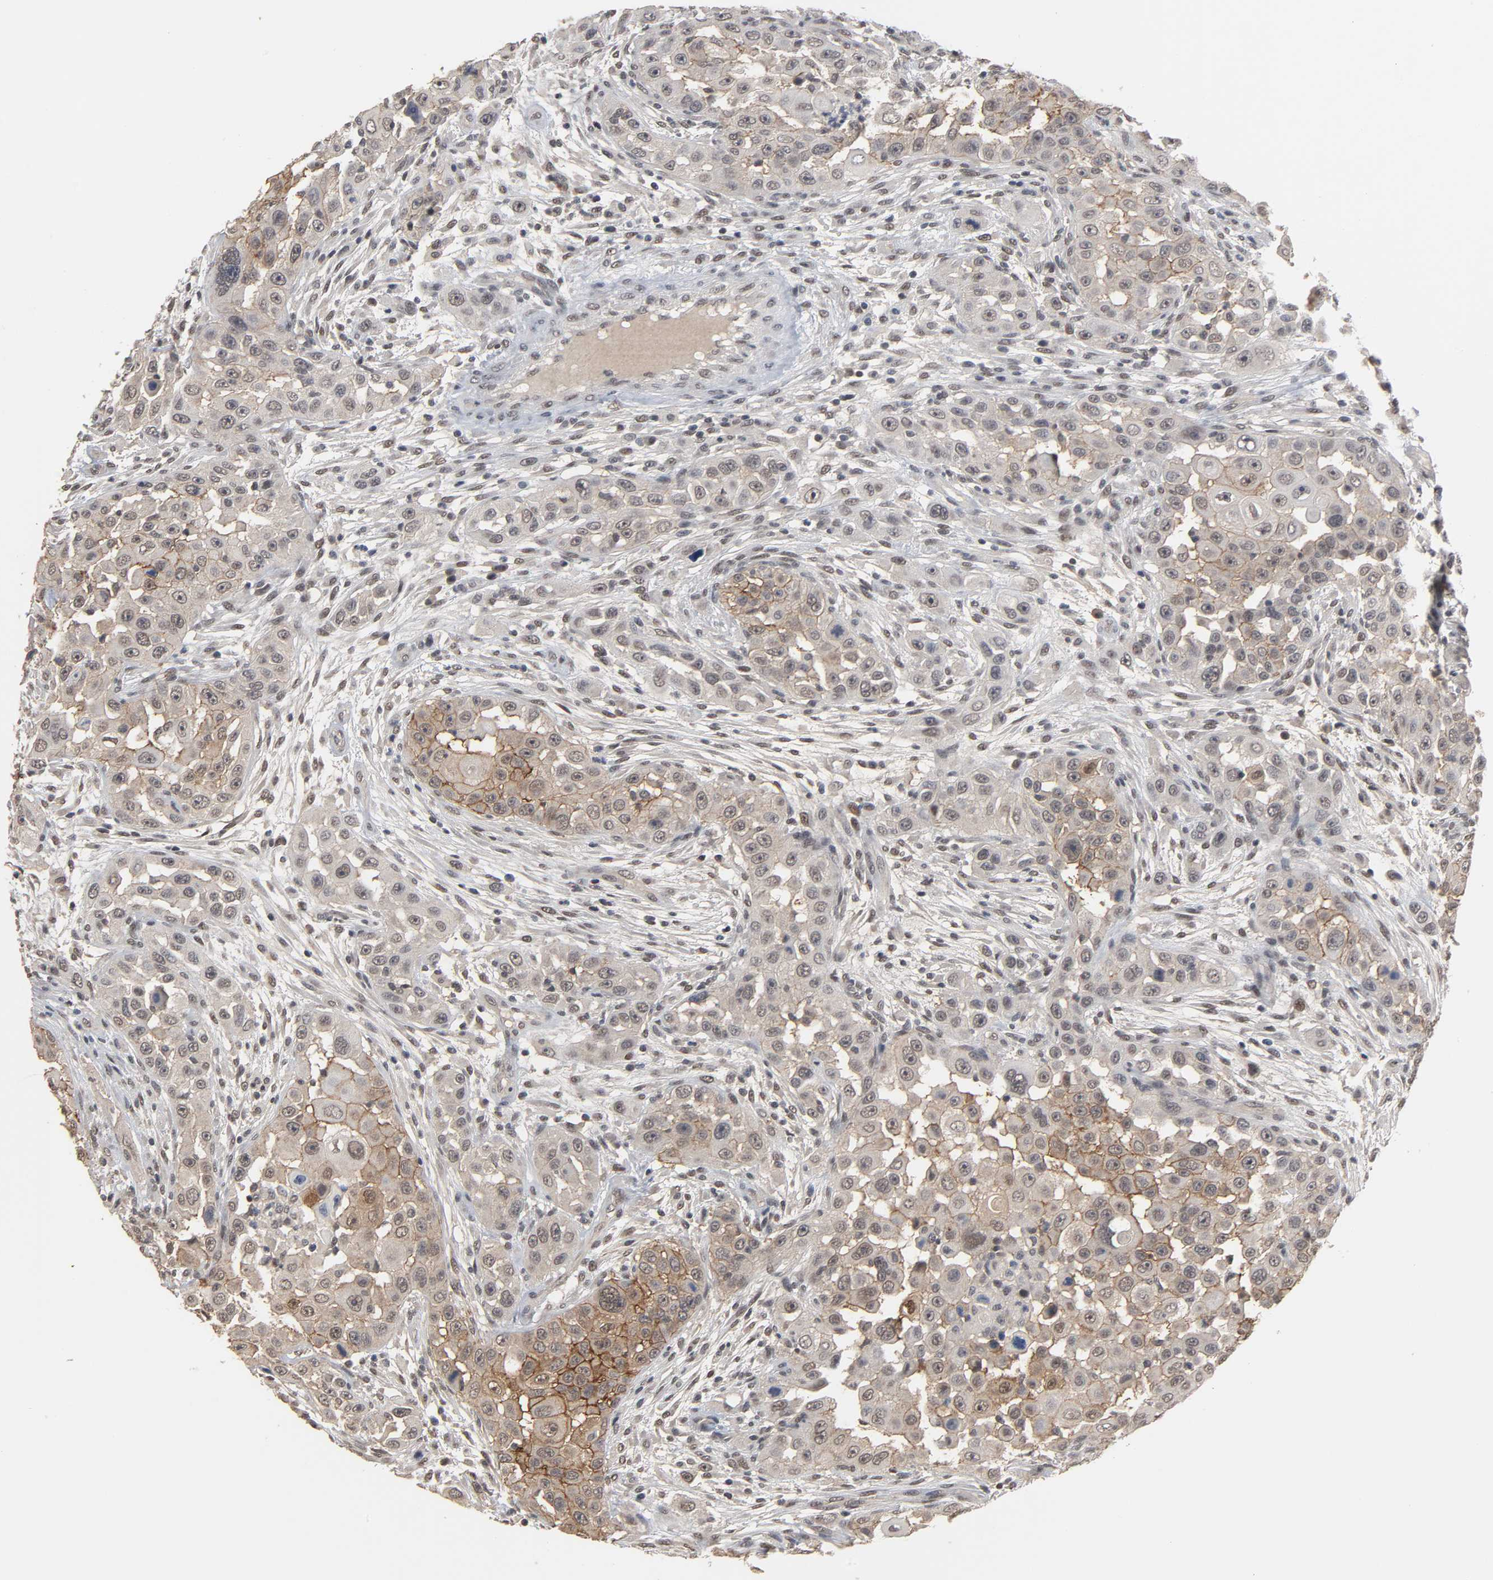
{"staining": {"intensity": "moderate", "quantity": "25%-75%", "location": "cytoplasmic/membranous"}, "tissue": "head and neck cancer", "cell_type": "Tumor cells", "image_type": "cancer", "snomed": [{"axis": "morphology", "description": "Carcinoma, NOS"}, {"axis": "topography", "description": "Head-Neck"}], "caption": "Head and neck cancer was stained to show a protein in brown. There is medium levels of moderate cytoplasmic/membranous staining in about 25%-75% of tumor cells.", "gene": "HTR1E", "patient": {"sex": "male", "age": 87}}